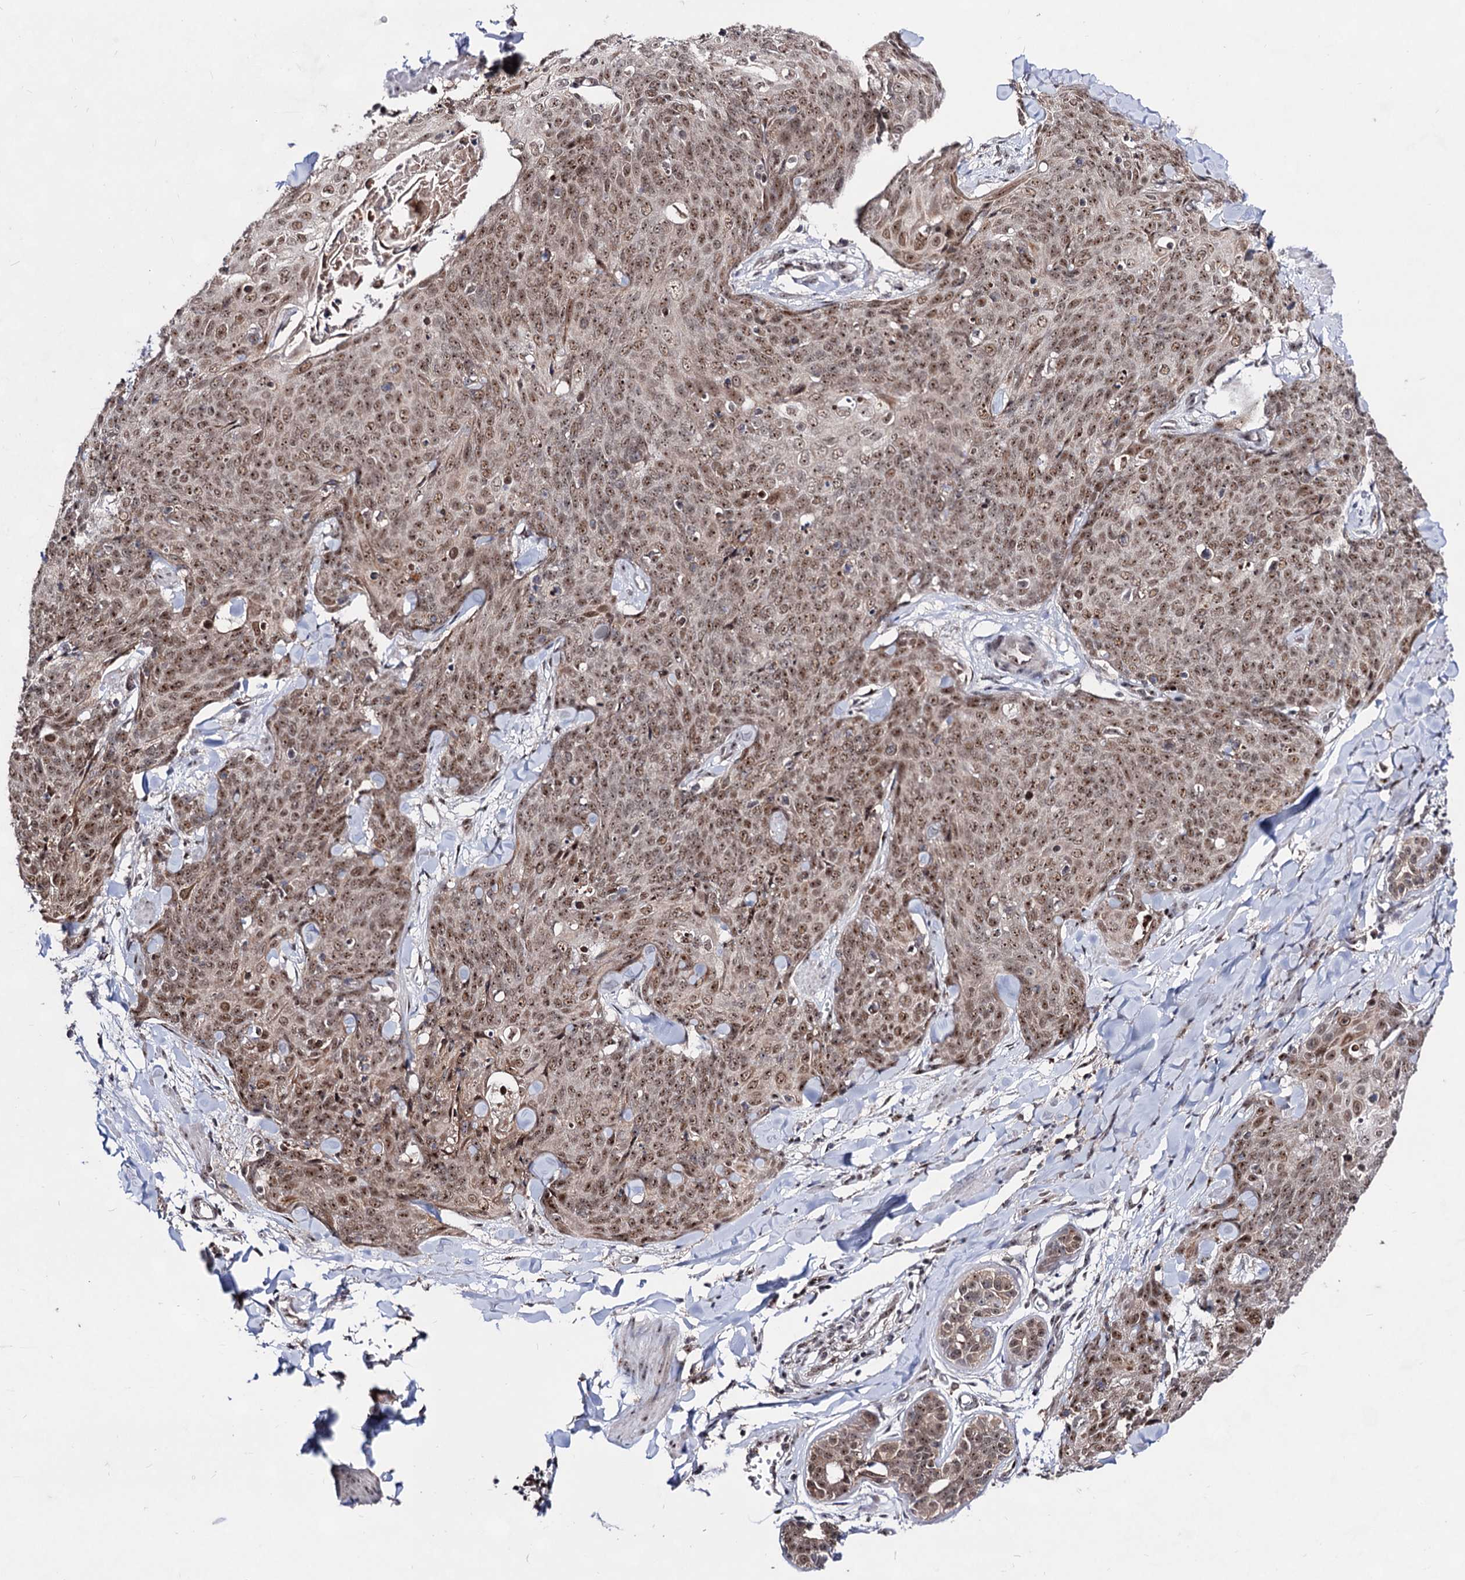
{"staining": {"intensity": "moderate", "quantity": ">75%", "location": "cytoplasmic/membranous,nuclear"}, "tissue": "skin cancer", "cell_type": "Tumor cells", "image_type": "cancer", "snomed": [{"axis": "morphology", "description": "Squamous cell carcinoma, NOS"}, {"axis": "topography", "description": "Skin"}, {"axis": "topography", "description": "Vulva"}], "caption": "Immunohistochemistry histopathology image of squamous cell carcinoma (skin) stained for a protein (brown), which shows medium levels of moderate cytoplasmic/membranous and nuclear expression in approximately >75% of tumor cells.", "gene": "EXOSC10", "patient": {"sex": "female", "age": 85}}